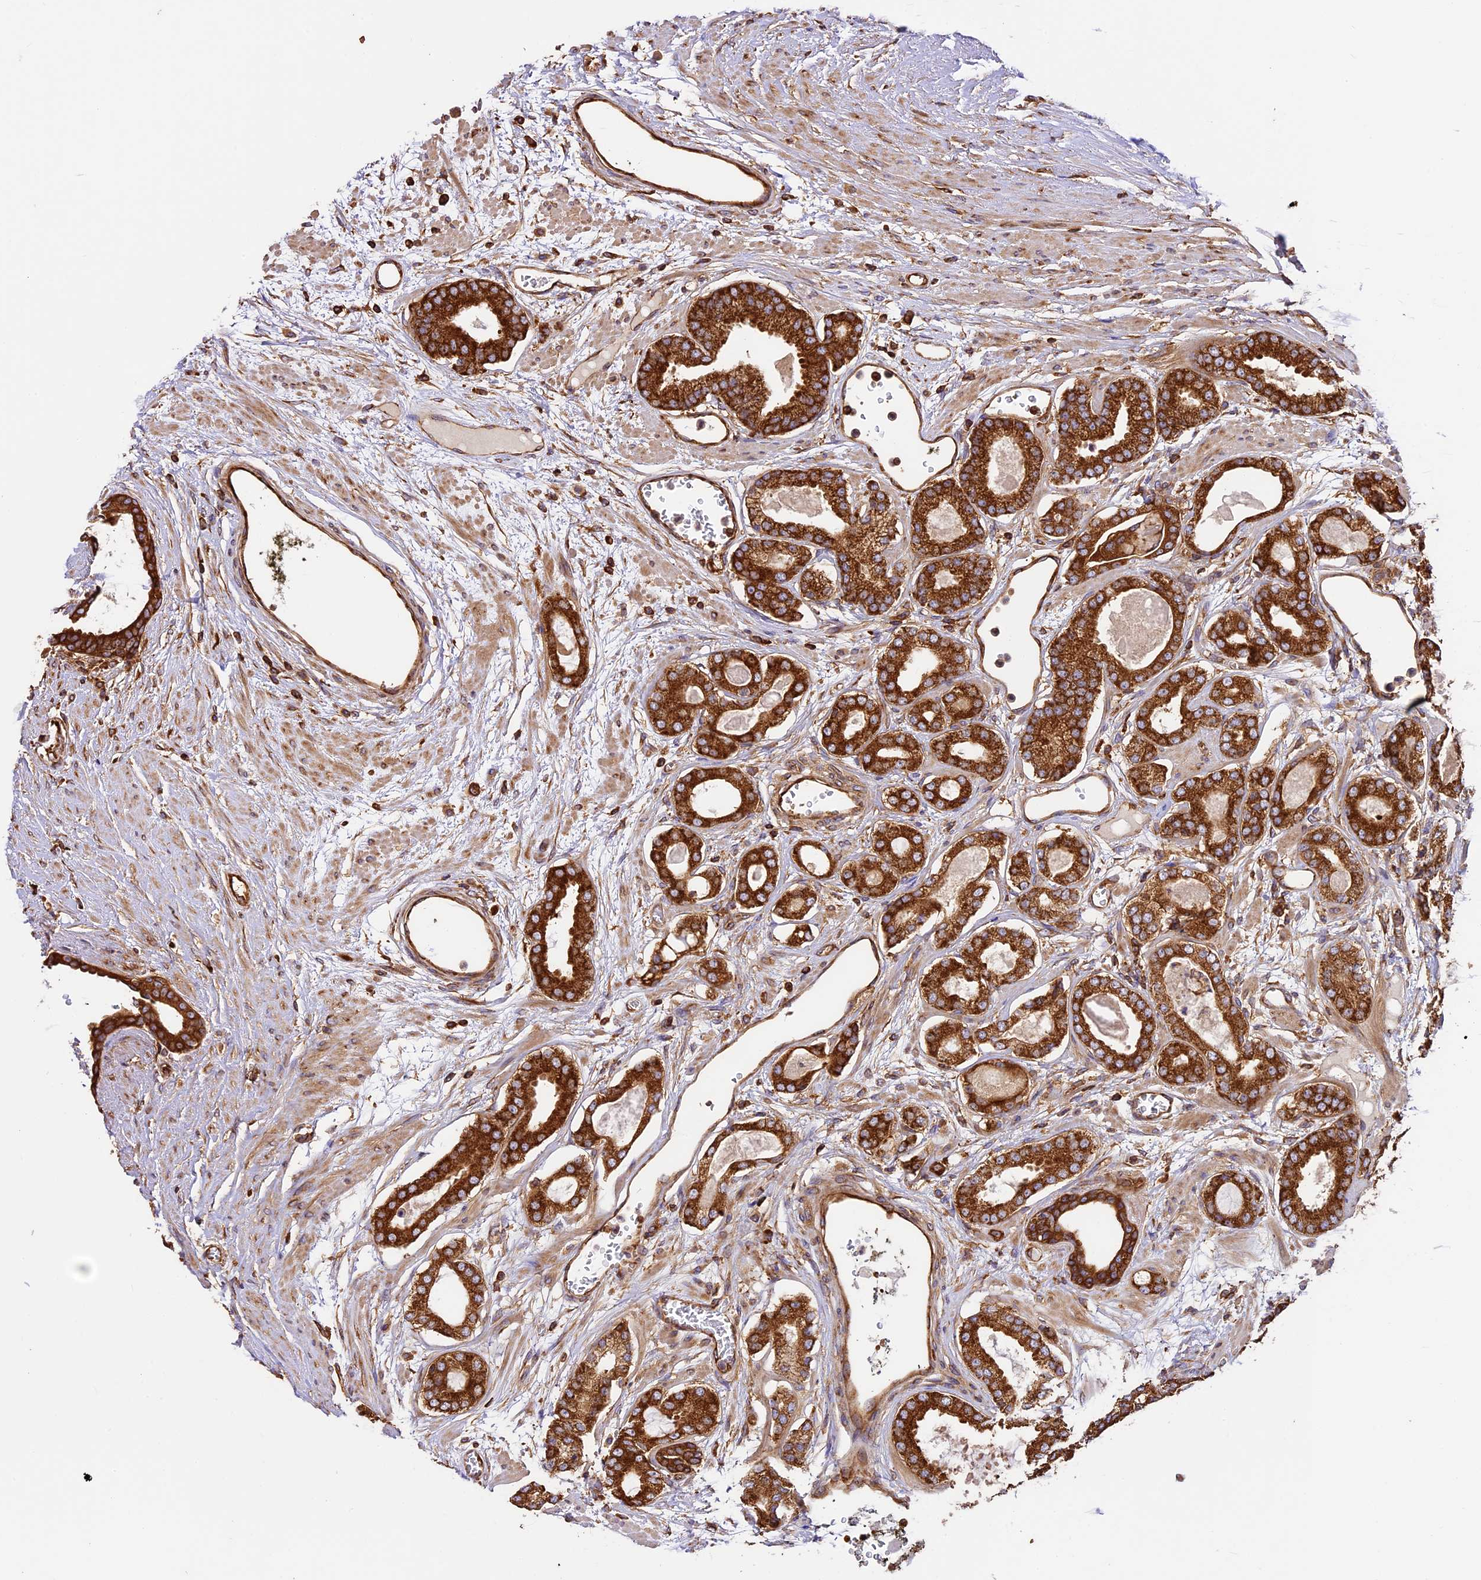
{"staining": {"intensity": "strong", "quantity": ">75%", "location": "cytoplasmic/membranous"}, "tissue": "prostate cancer", "cell_type": "Tumor cells", "image_type": "cancer", "snomed": [{"axis": "morphology", "description": "Adenocarcinoma, Low grade"}, {"axis": "topography", "description": "Prostate"}], "caption": "Strong cytoplasmic/membranous protein staining is seen in about >75% of tumor cells in prostate cancer. (Brightfield microscopy of DAB IHC at high magnification).", "gene": "KARS1", "patient": {"sex": "male", "age": 60}}